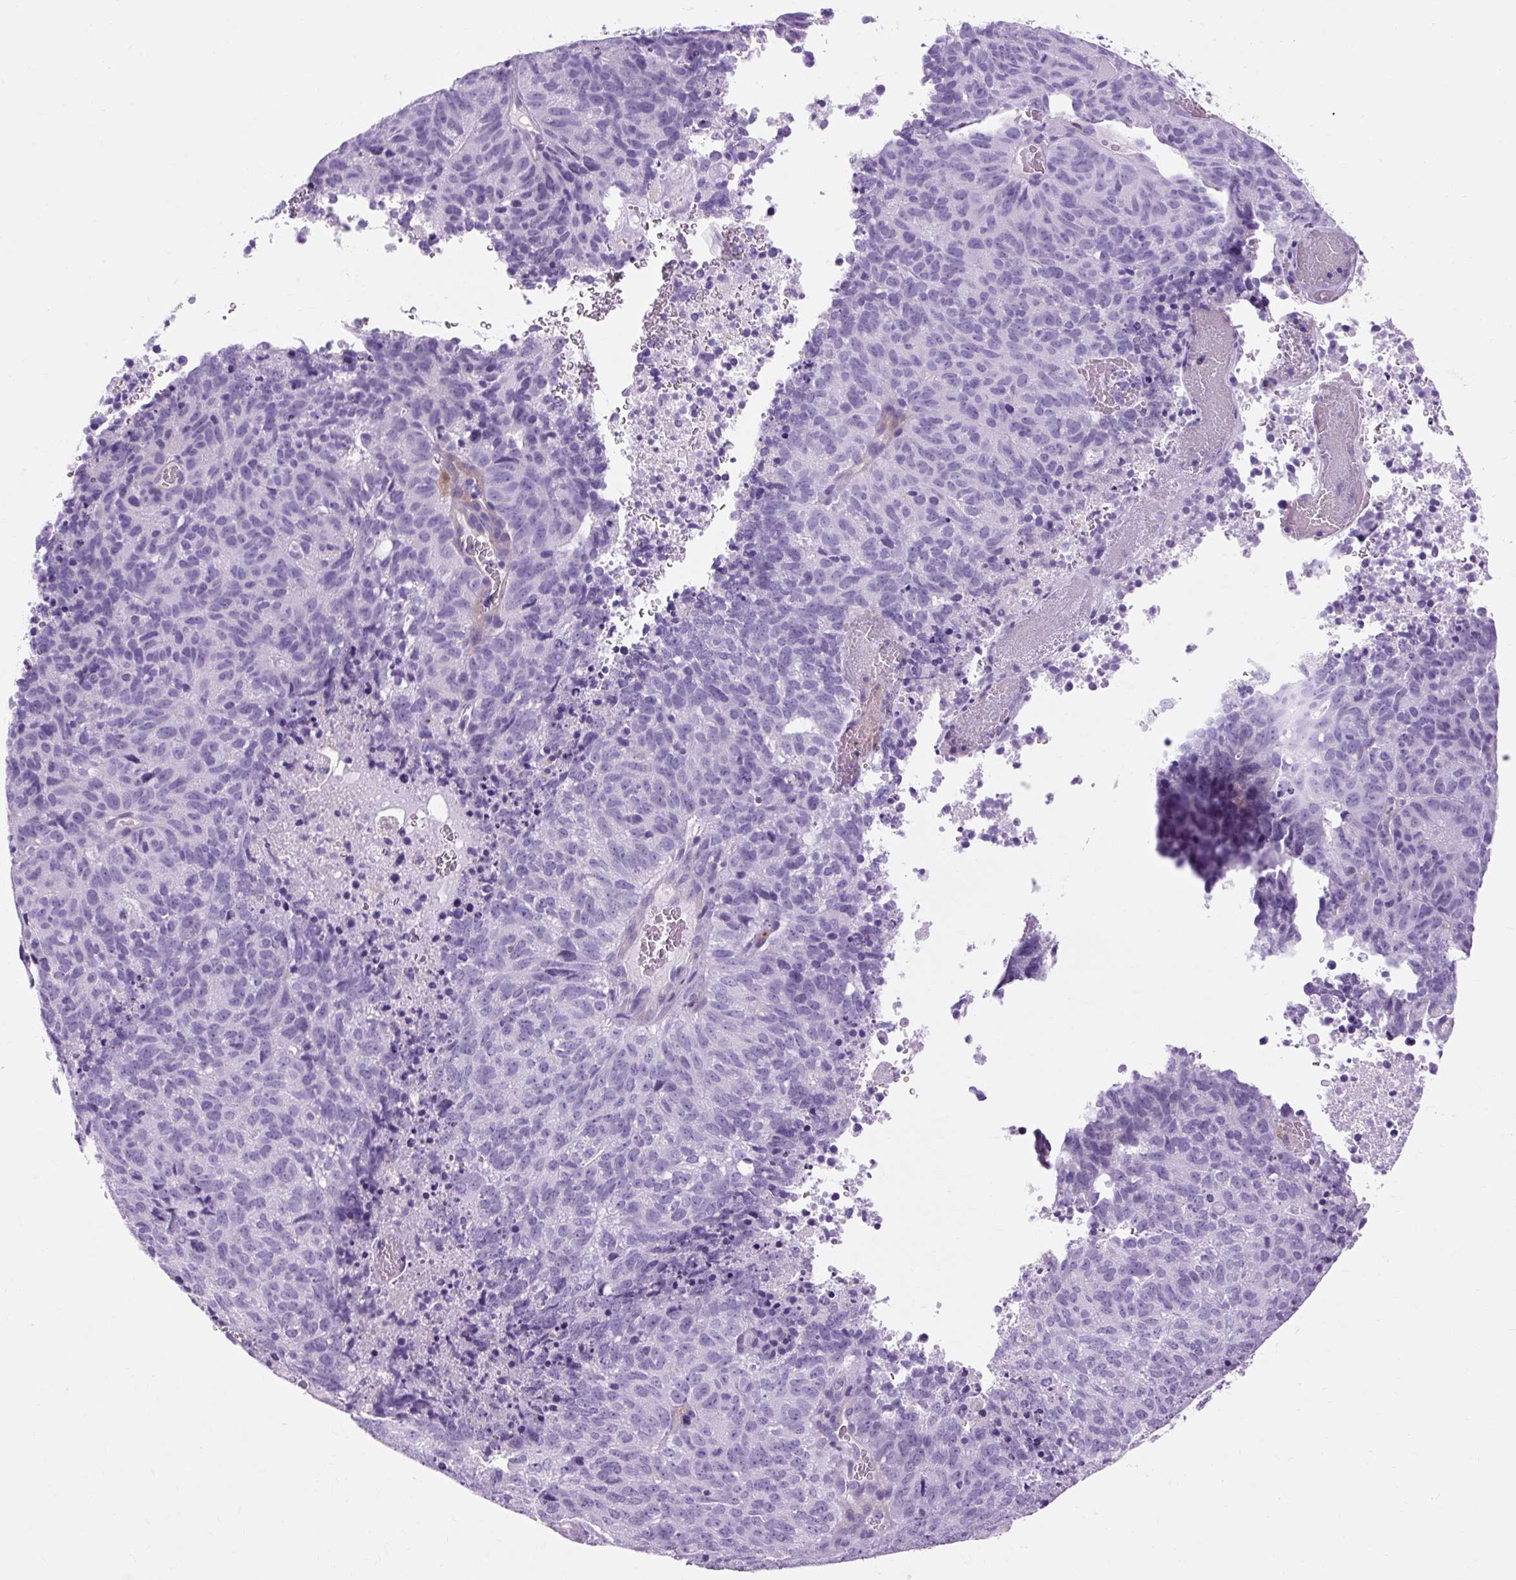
{"staining": {"intensity": "negative", "quantity": "none", "location": "none"}, "tissue": "cervical cancer", "cell_type": "Tumor cells", "image_type": "cancer", "snomed": [{"axis": "morphology", "description": "Adenocarcinoma, NOS"}, {"axis": "topography", "description": "Cervix"}], "caption": "Immunohistochemistry photomicrograph of neoplastic tissue: human cervical cancer stained with DAB shows no significant protein staining in tumor cells. The staining was performed using DAB to visualize the protein expression in brown, while the nuclei were stained in blue with hematoxylin (Magnification: 20x).", "gene": "OOEP", "patient": {"sex": "female", "age": 38}}